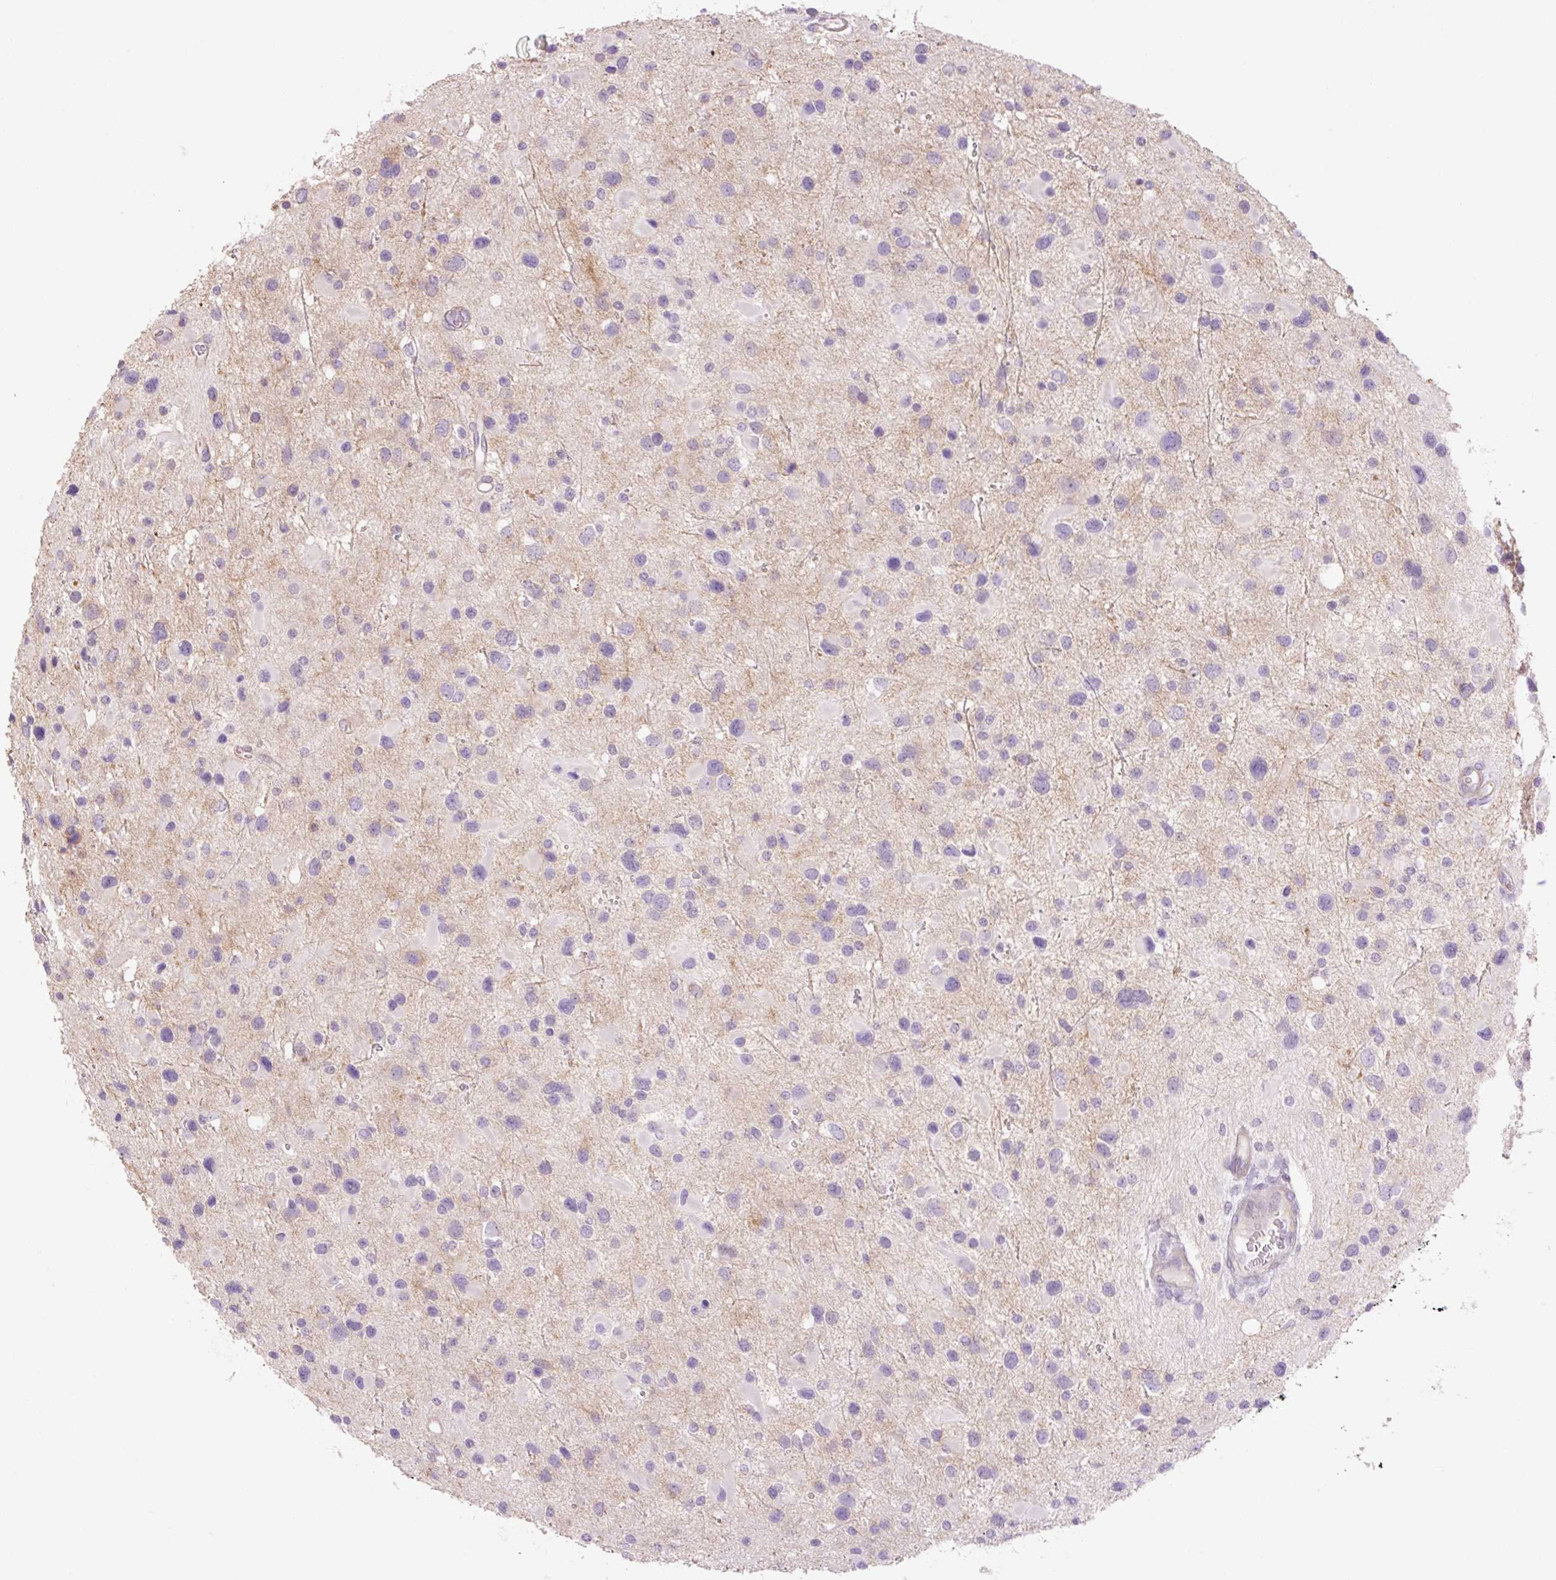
{"staining": {"intensity": "negative", "quantity": "none", "location": "none"}, "tissue": "glioma", "cell_type": "Tumor cells", "image_type": "cancer", "snomed": [{"axis": "morphology", "description": "Glioma, malignant, Low grade"}, {"axis": "topography", "description": "Brain"}], "caption": "Immunohistochemical staining of human glioma shows no significant staining in tumor cells.", "gene": "GRID2", "patient": {"sex": "female", "age": 32}}